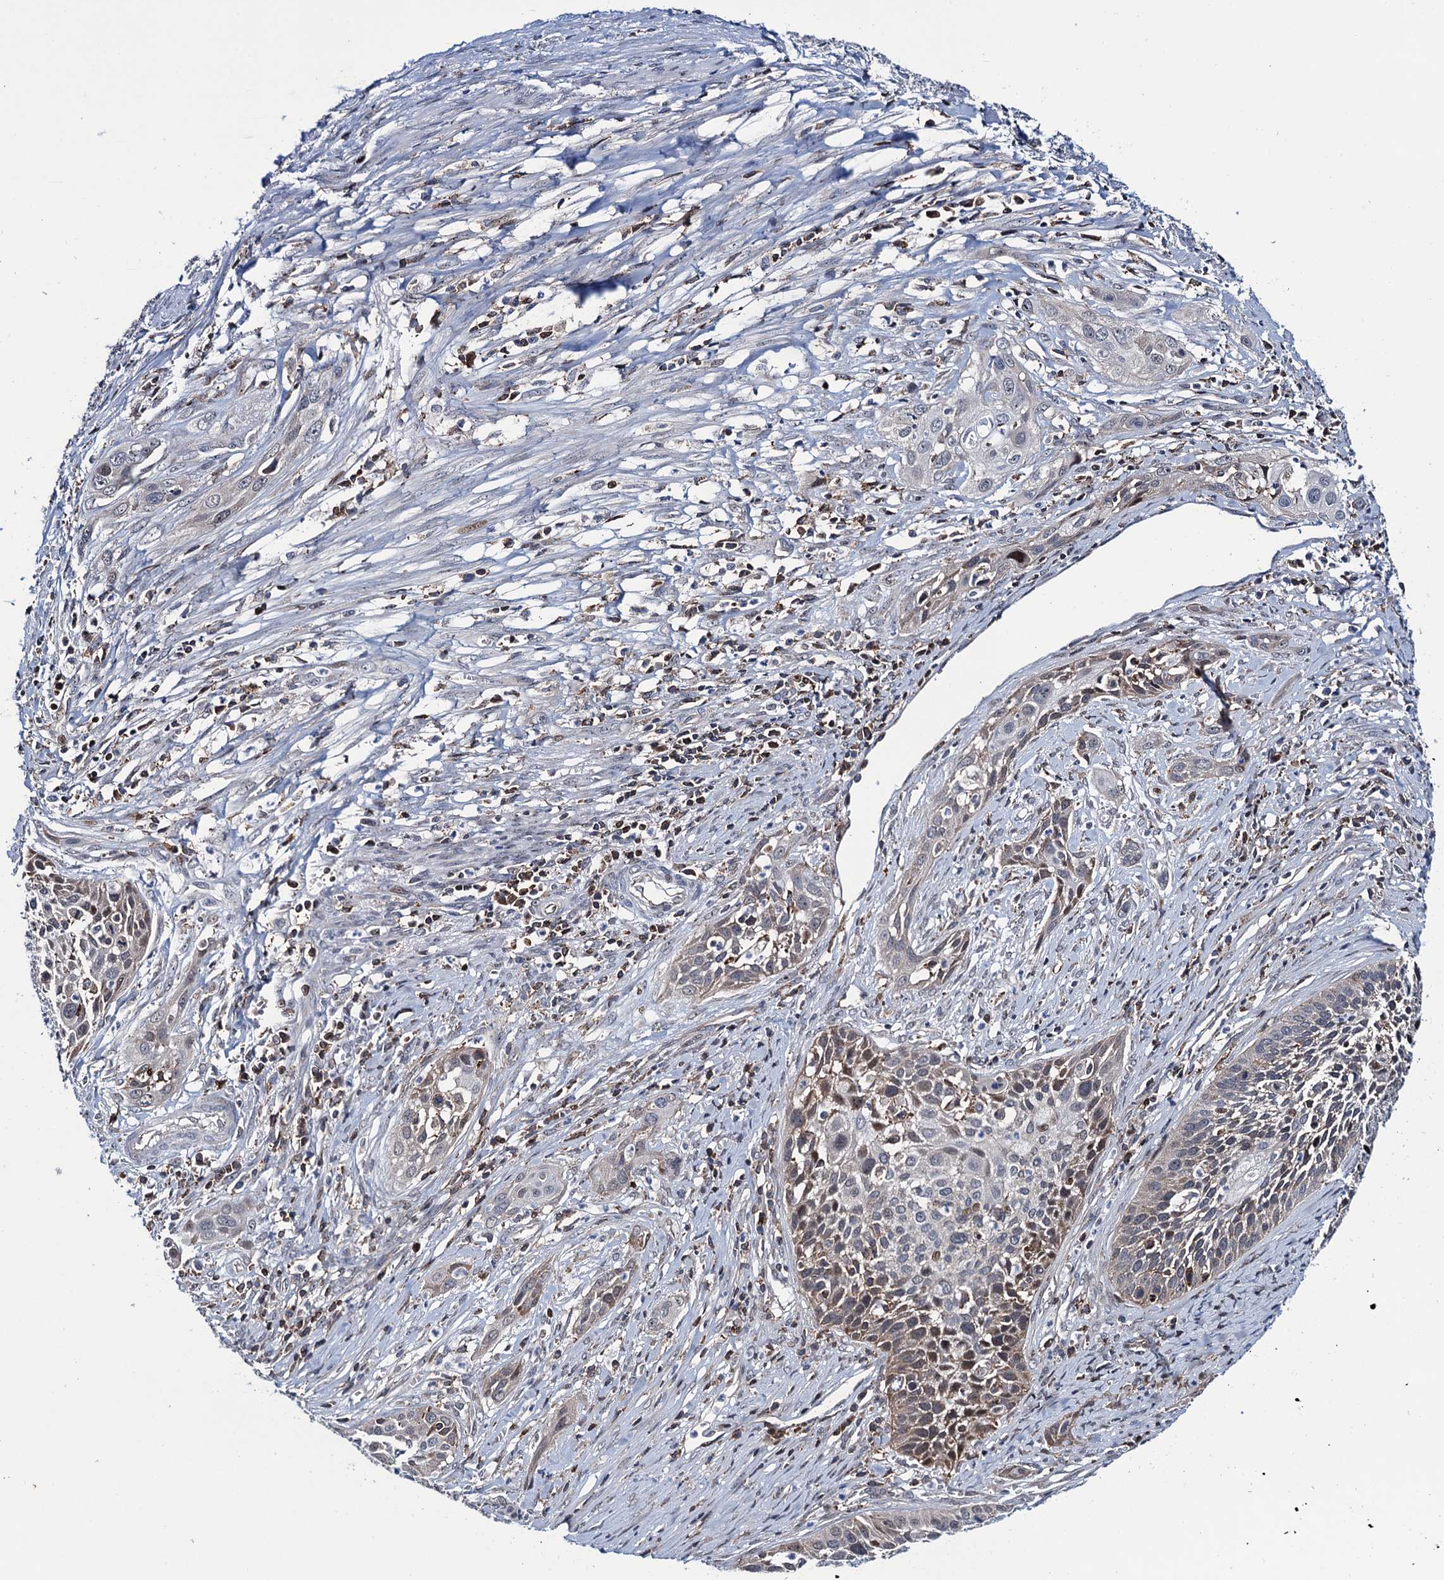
{"staining": {"intensity": "weak", "quantity": "<25%", "location": "nuclear"}, "tissue": "cervical cancer", "cell_type": "Tumor cells", "image_type": "cancer", "snomed": [{"axis": "morphology", "description": "Squamous cell carcinoma, NOS"}, {"axis": "topography", "description": "Cervix"}], "caption": "DAB immunohistochemical staining of human cervical cancer (squamous cell carcinoma) shows no significant staining in tumor cells.", "gene": "CCDC102A", "patient": {"sex": "female", "age": 34}}